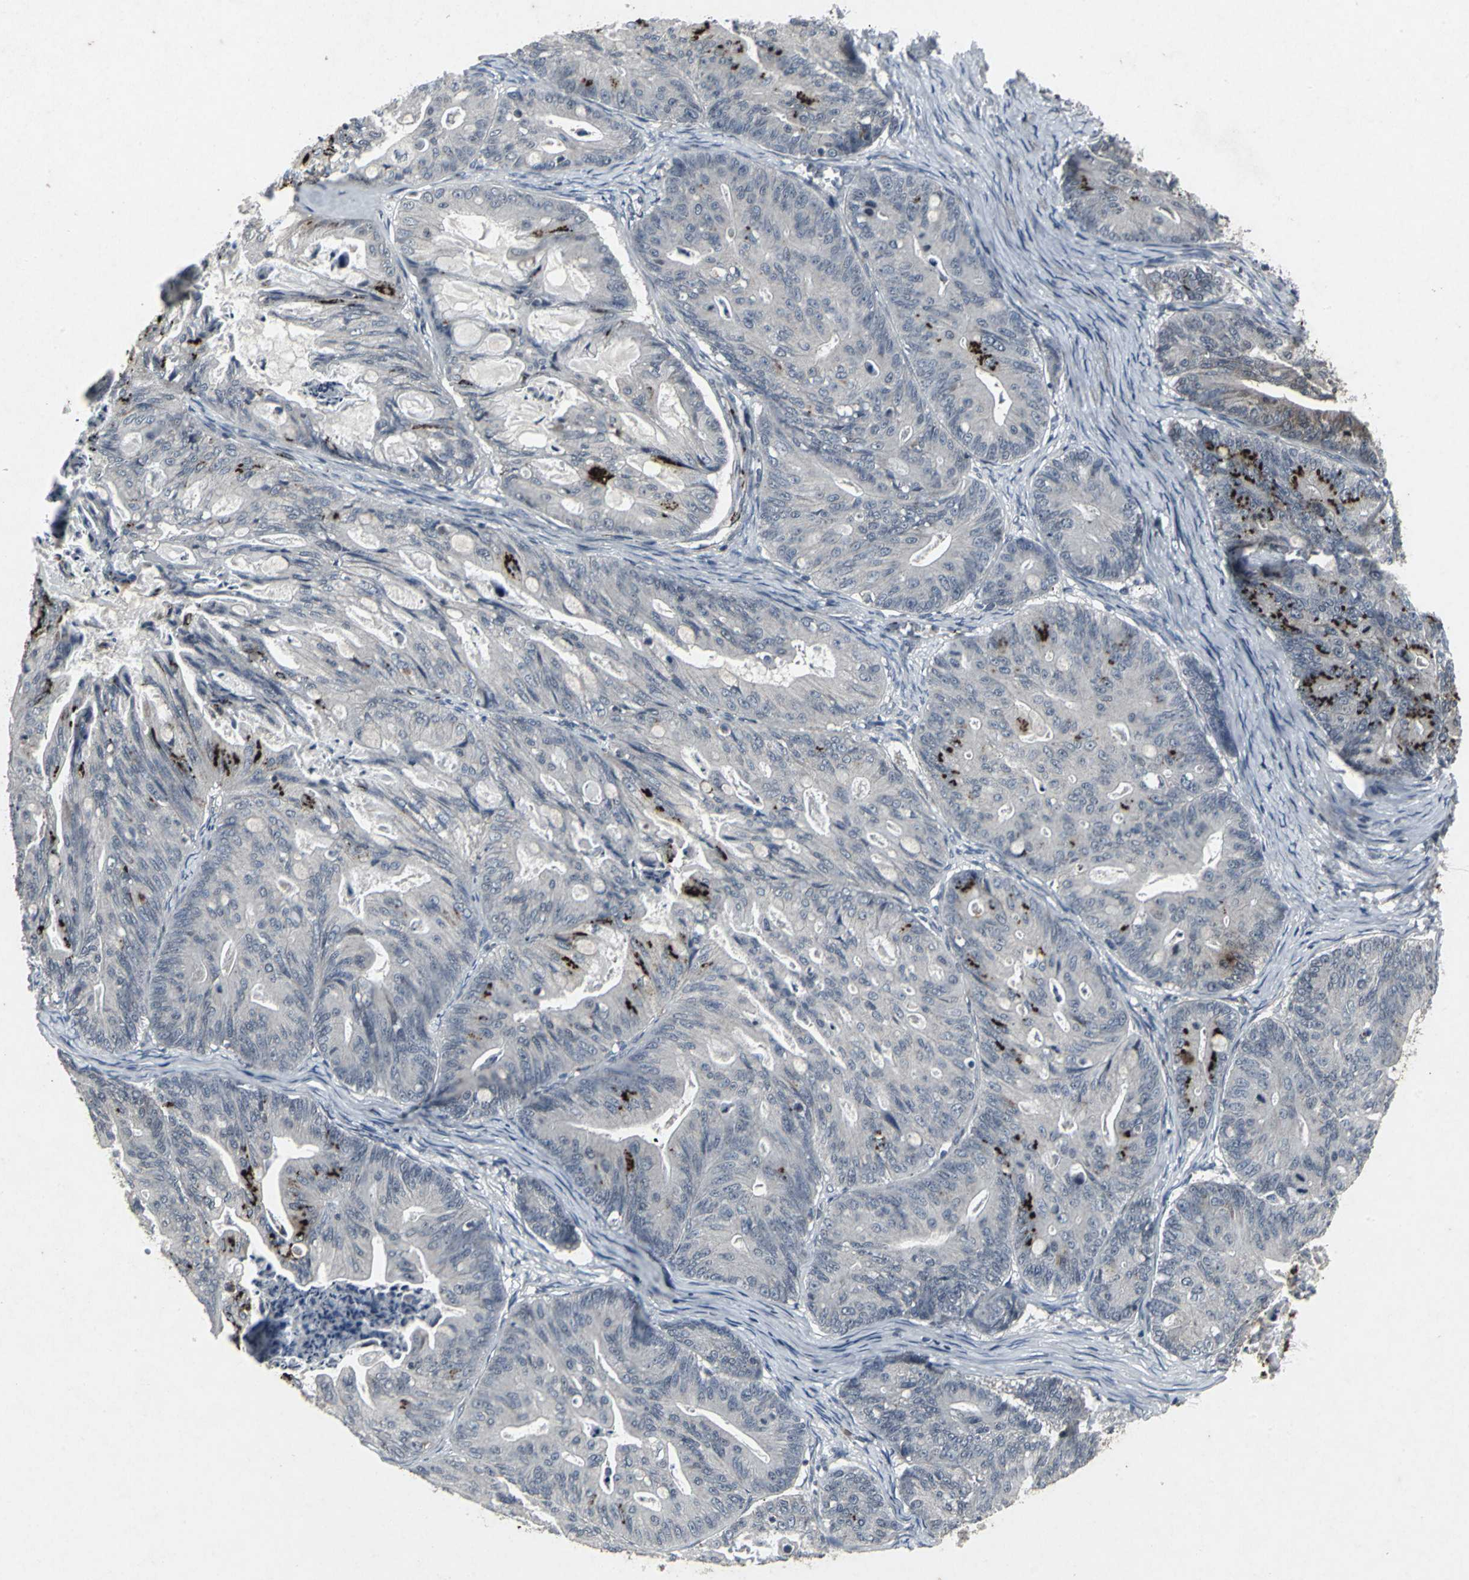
{"staining": {"intensity": "strong", "quantity": "<25%", "location": "cytoplasmic/membranous"}, "tissue": "ovarian cancer", "cell_type": "Tumor cells", "image_type": "cancer", "snomed": [{"axis": "morphology", "description": "Cystadenocarcinoma, mucinous, NOS"}, {"axis": "topography", "description": "Ovary"}], "caption": "Ovarian cancer was stained to show a protein in brown. There is medium levels of strong cytoplasmic/membranous positivity in approximately <25% of tumor cells.", "gene": "BMP4", "patient": {"sex": "female", "age": 36}}